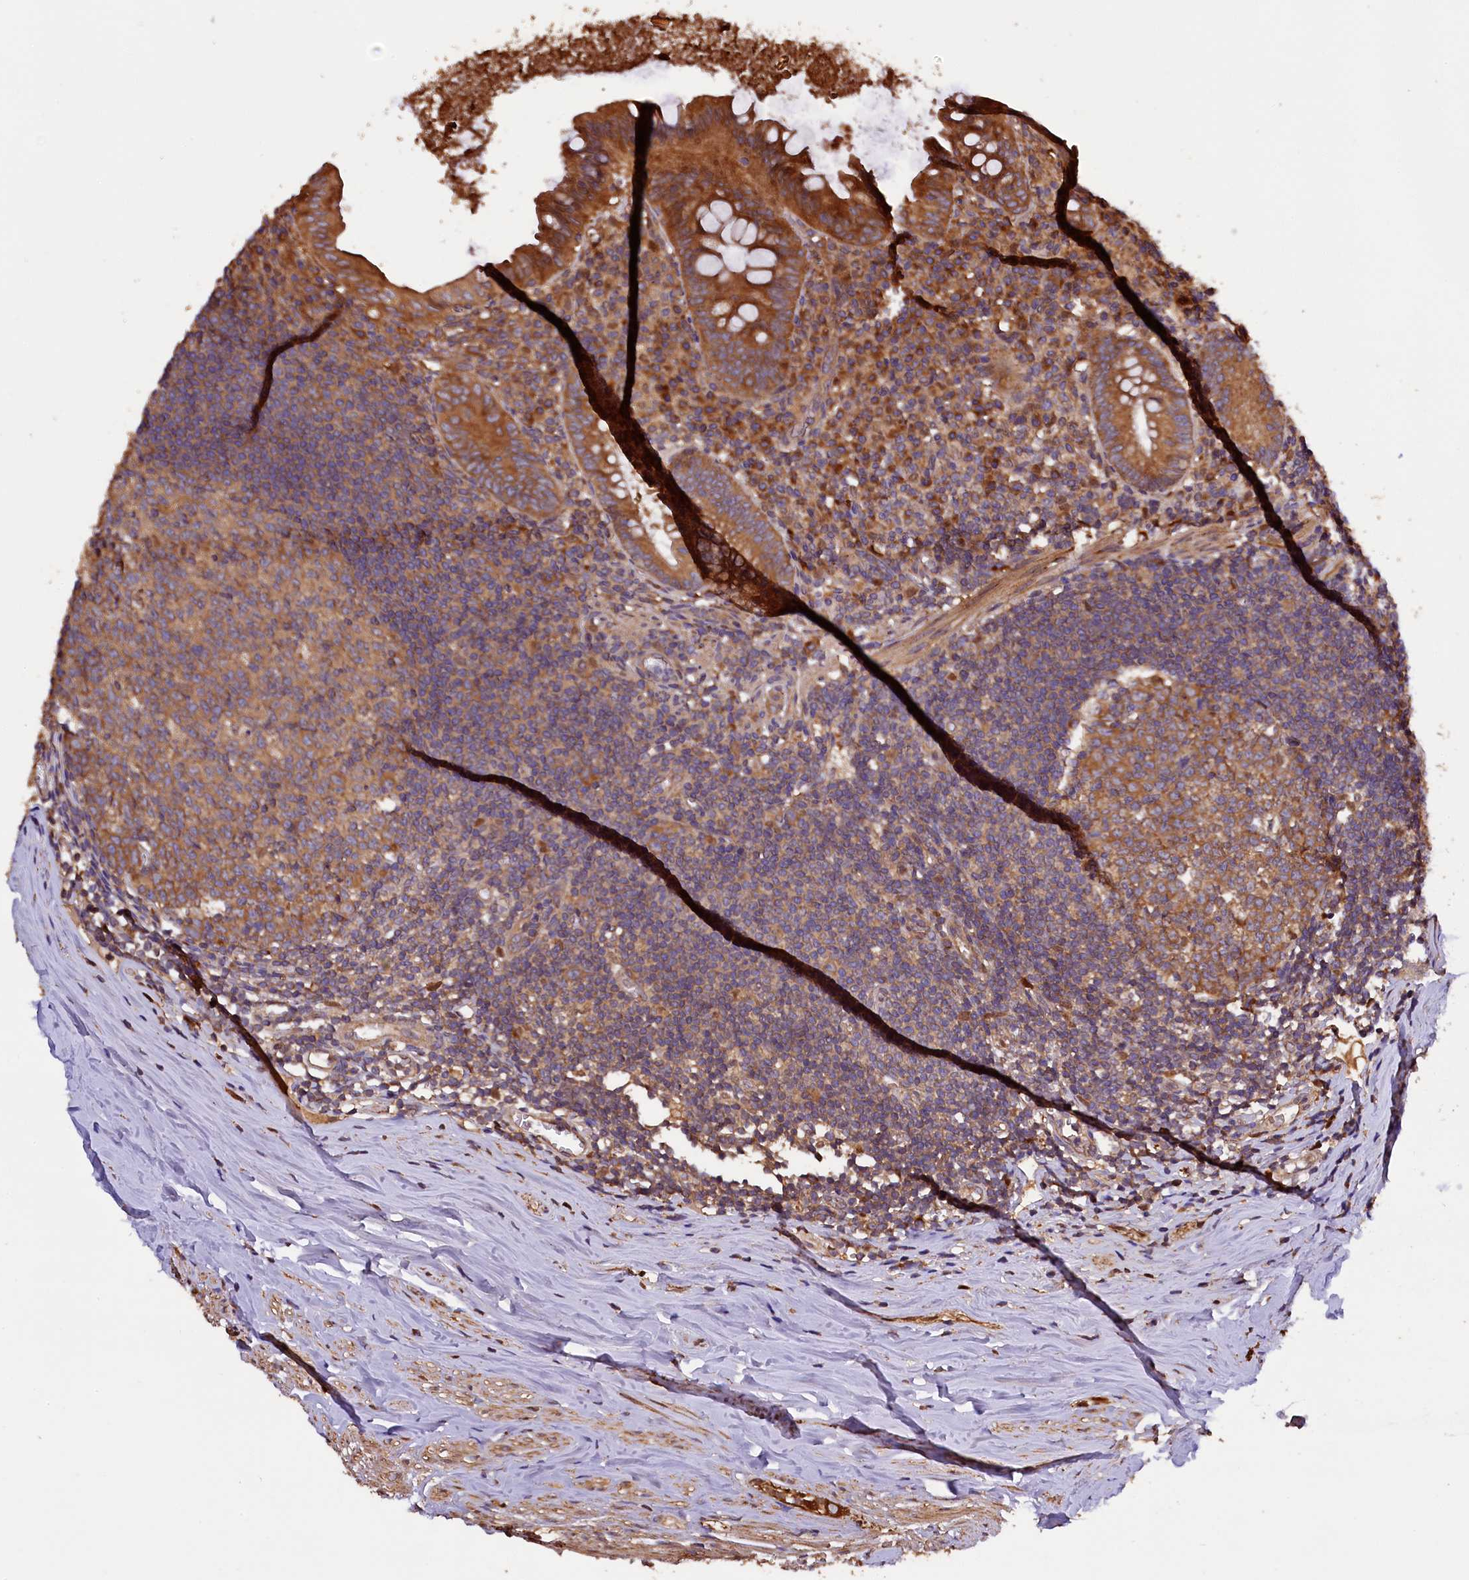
{"staining": {"intensity": "strong", "quantity": ">75%", "location": "cytoplasmic/membranous"}, "tissue": "appendix", "cell_type": "Glandular cells", "image_type": "normal", "snomed": [{"axis": "morphology", "description": "Normal tissue, NOS"}, {"axis": "topography", "description": "Appendix"}], "caption": "Appendix stained with immunohistochemistry (IHC) shows strong cytoplasmic/membranous positivity in approximately >75% of glandular cells. (DAB (3,3'-diaminobenzidine) IHC with brightfield microscopy, high magnification).", "gene": "KLC2", "patient": {"sex": "female", "age": 51}}